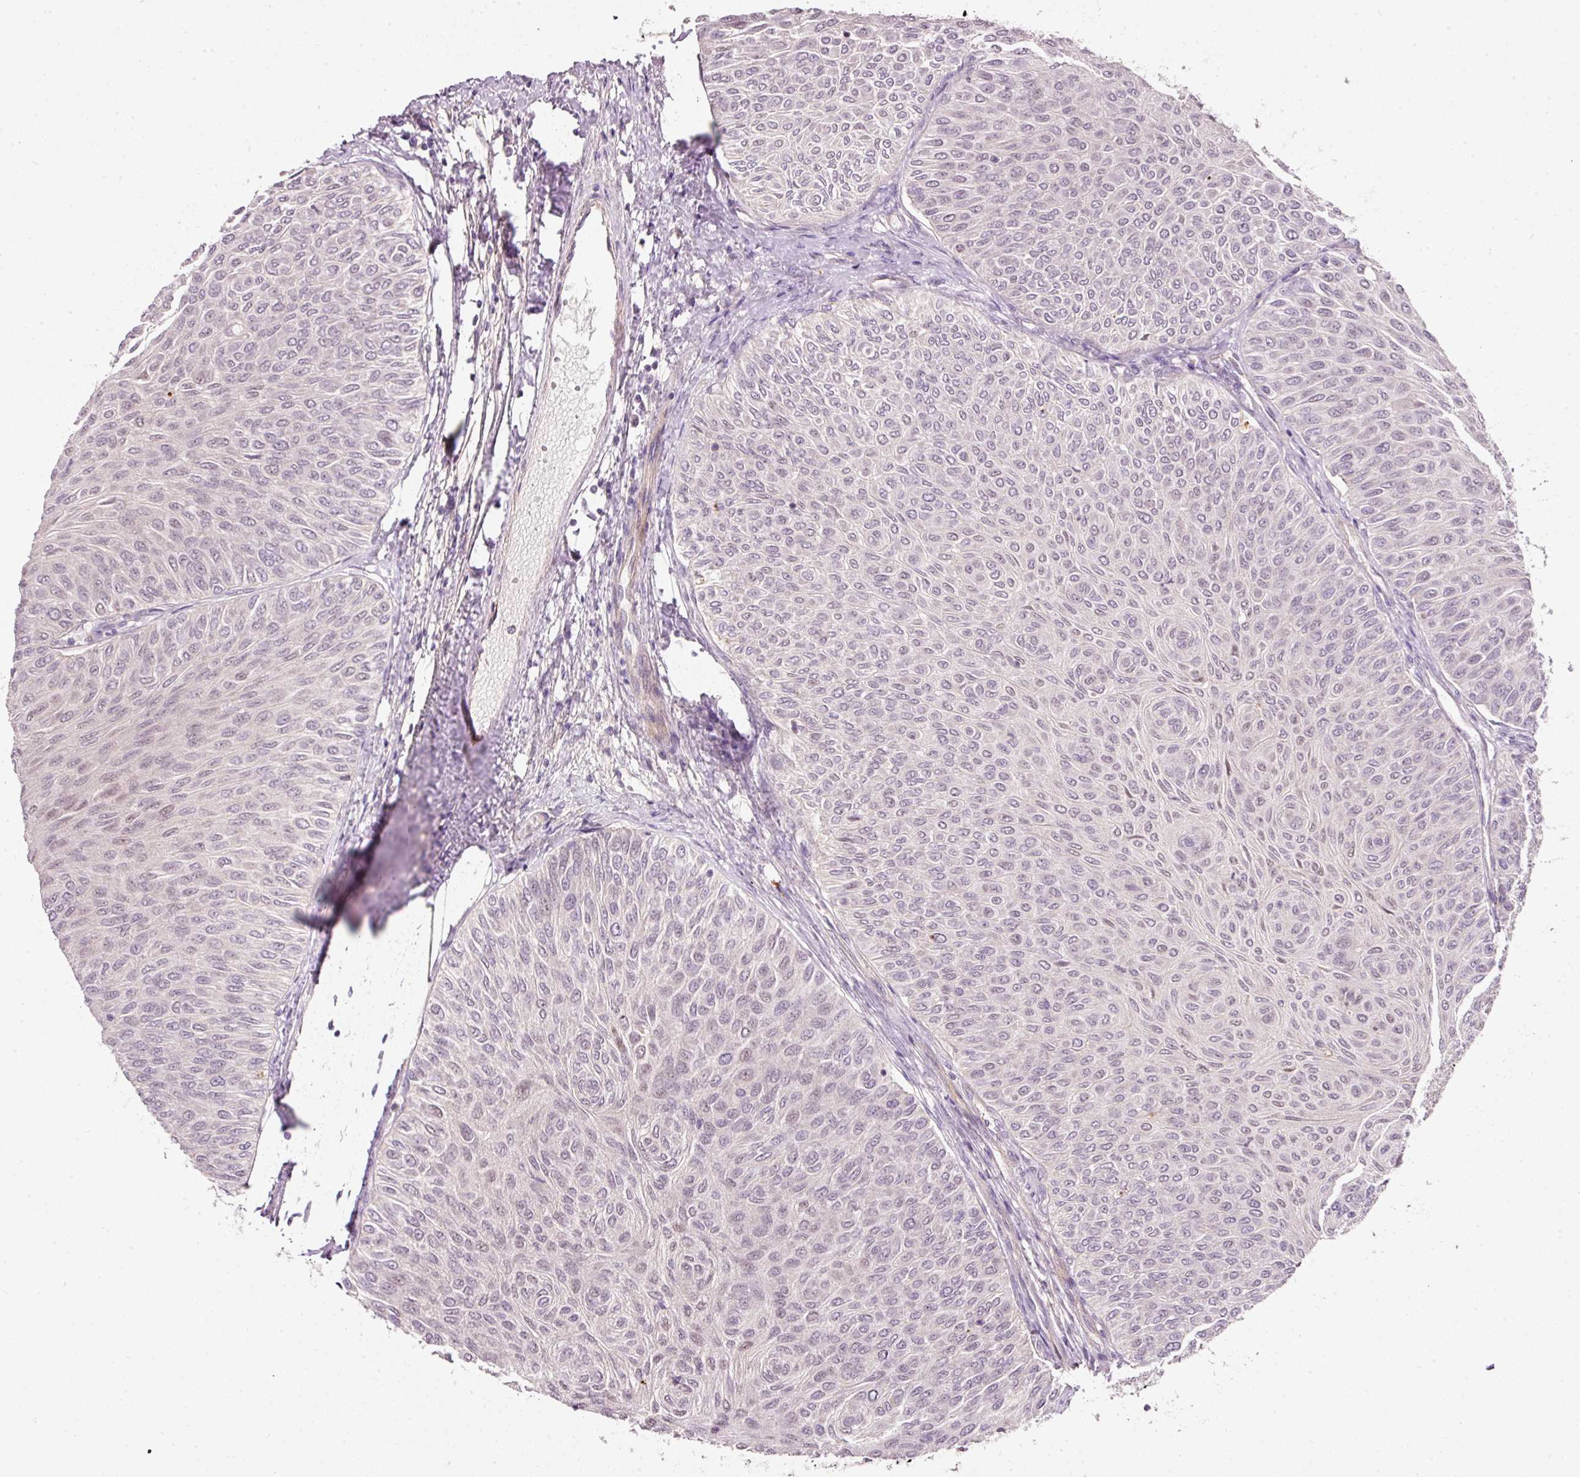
{"staining": {"intensity": "negative", "quantity": "none", "location": "none"}, "tissue": "urothelial cancer", "cell_type": "Tumor cells", "image_type": "cancer", "snomed": [{"axis": "morphology", "description": "Urothelial carcinoma, Low grade"}, {"axis": "topography", "description": "Urinary bladder"}], "caption": "The micrograph exhibits no significant expression in tumor cells of urothelial cancer.", "gene": "TIRAP", "patient": {"sex": "male", "age": 78}}